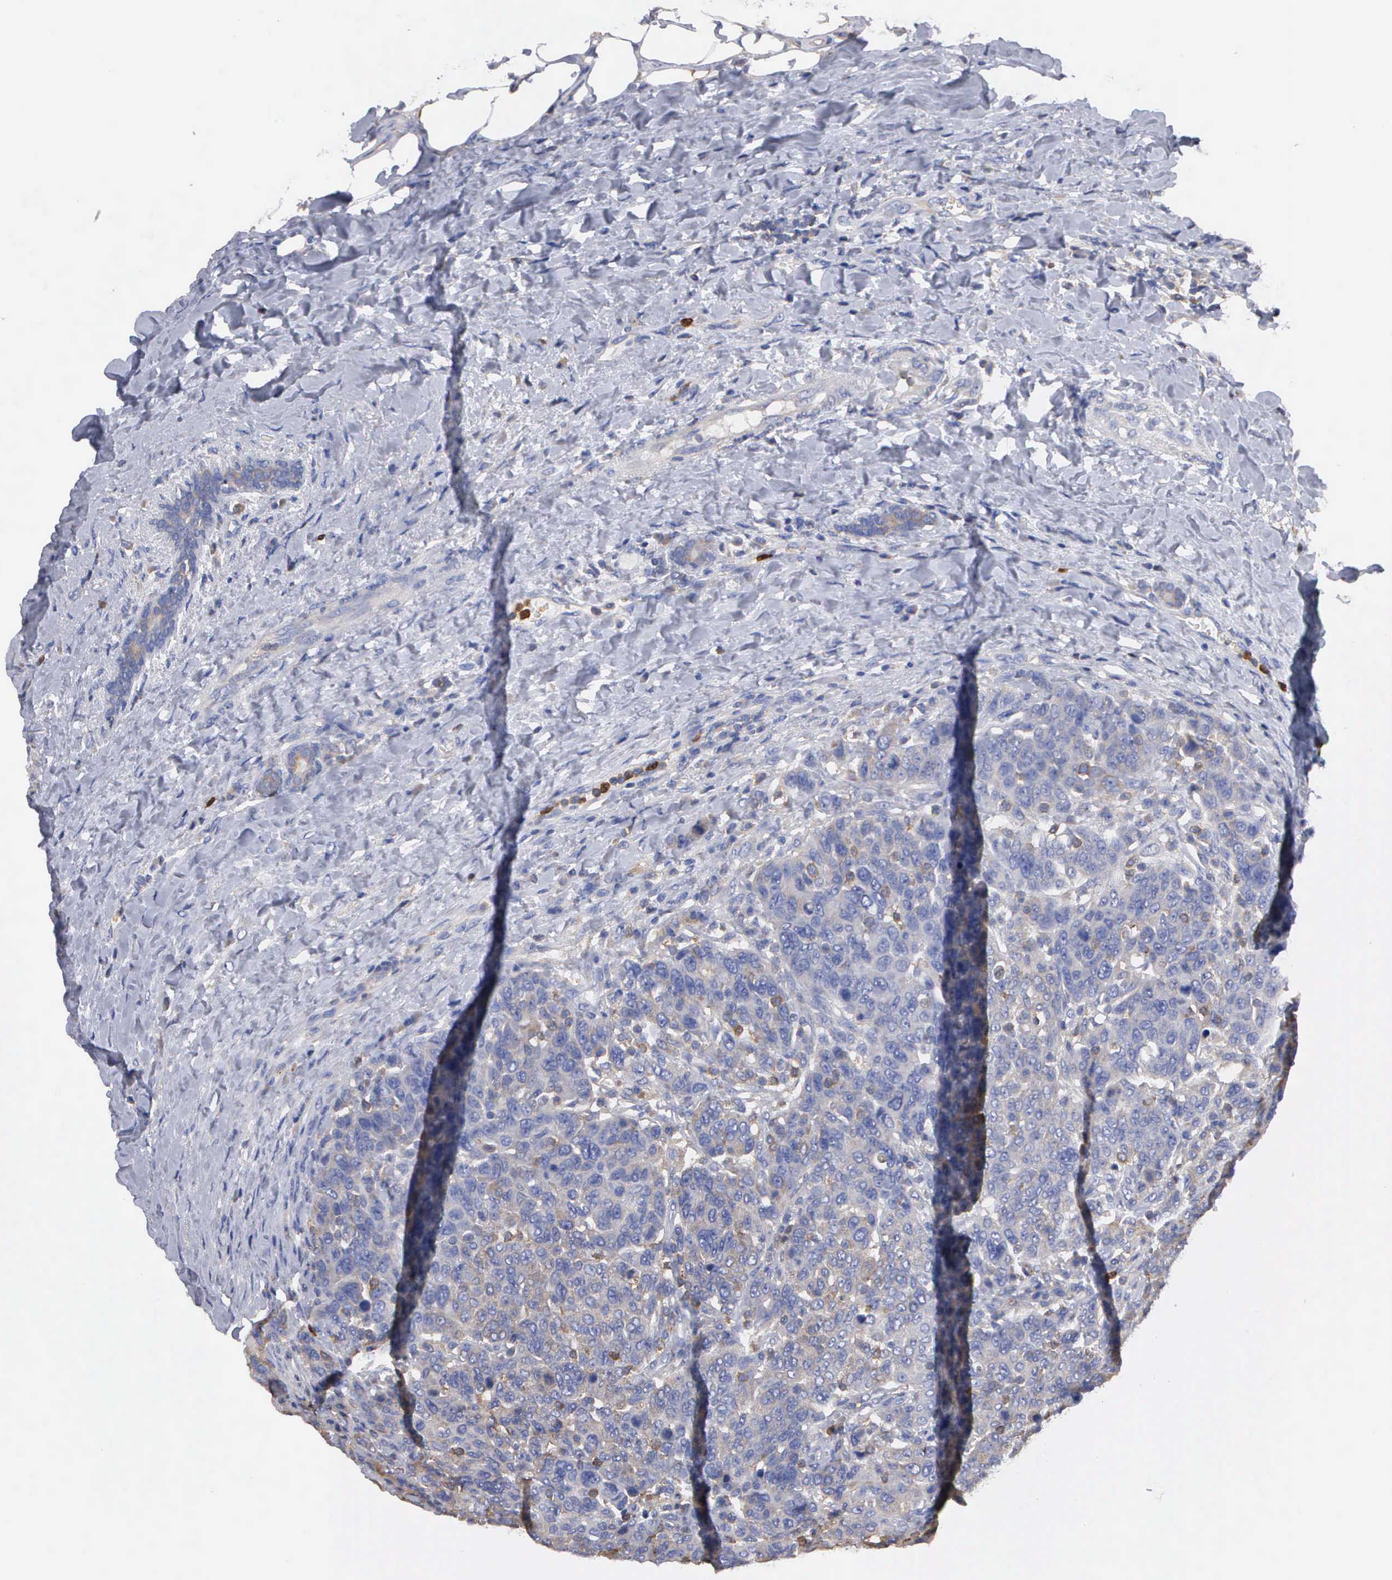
{"staining": {"intensity": "weak", "quantity": "25%-75%", "location": "cytoplasmic/membranous"}, "tissue": "breast cancer", "cell_type": "Tumor cells", "image_type": "cancer", "snomed": [{"axis": "morphology", "description": "Duct carcinoma"}, {"axis": "topography", "description": "Breast"}], "caption": "Protein expression analysis of human intraductal carcinoma (breast) reveals weak cytoplasmic/membranous positivity in approximately 25%-75% of tumor cells.", "gene": "G6PD", "patient": {"sex": "female", "age": 37}}